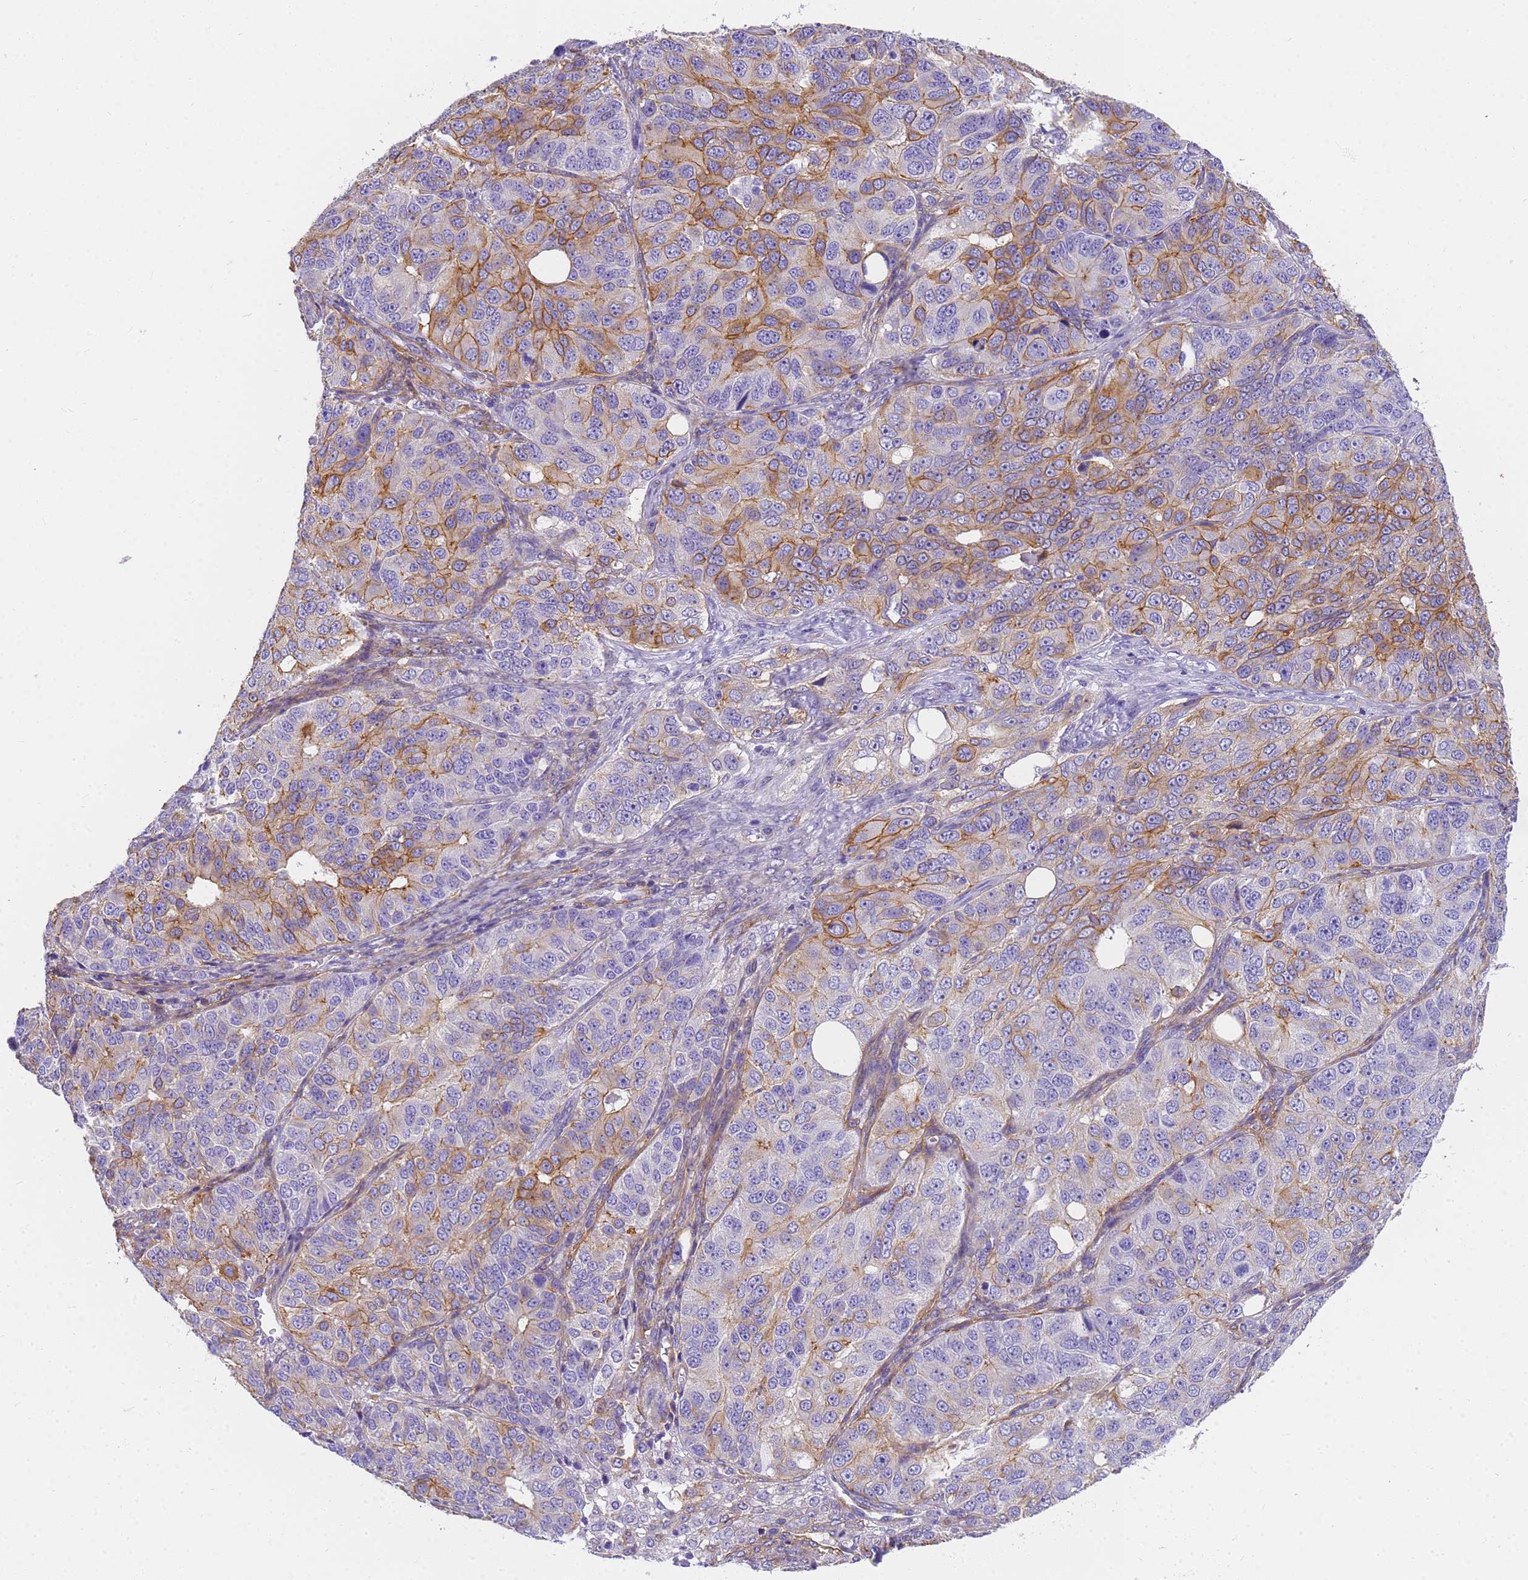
{"staining": {"intensity": "moderate", "quantity": "25%-75%", "location": "cytoplasmic/membranous"}, "tissue": "ovarian cancer", "cell_type": "Tumor cells", "image_type": "cancer", "snomed": [{"axis": "morphology", "description": "Carcinoma, endometroid"}, {"axis": "topography", "description": "Ovary"}], "caption": "Ovarian endometroid carcinoma was stained to show a protein in brown. There is medium levels of moderate cytoplasmic/membranous staining in approximately 25%-75% of tumor cells.", "gene": "MVB12A", "patient": {"sex": "female", "age": 51}}